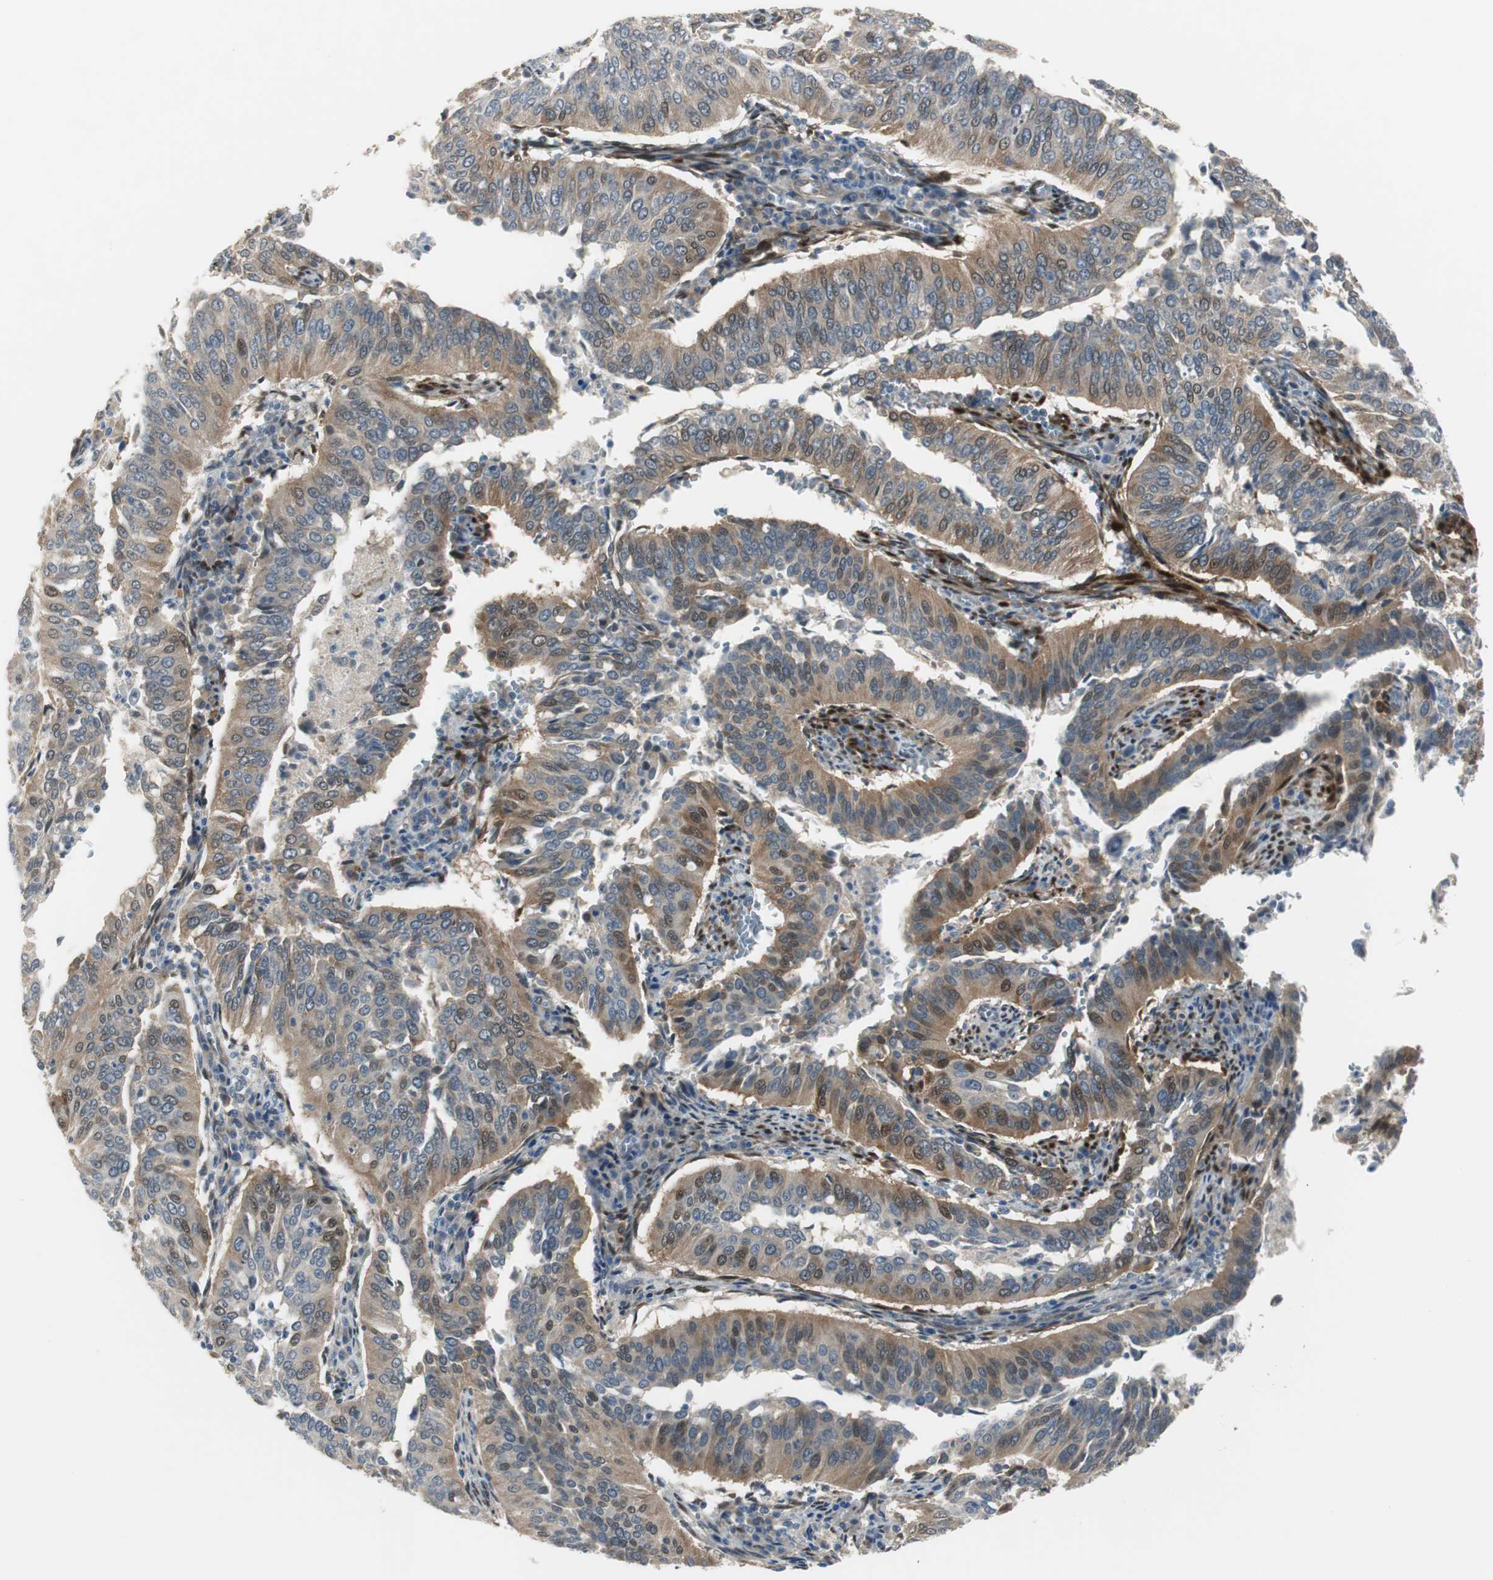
{"staining": {"intensity": "moderate", "quantity": "25%-75%", "location": "cytoplasmic/membranous"}, "tissue": "cervical cancer", "cell_type": "Tumor cells", "image_type": "cancer", "snomed": [{"axis": "morphology", "description": "Squamous cell carcinoma, NOS"}, {"axis": "topography", "description": "Cervix"}], "caption": "This image reveals immunohistochemistry staining of cervical cancer (squamous cell carcinoma), with medium moderate cytoplasmic/membranous staining in about 25%-75% of tumor cells.", "gene": "FHL2", "patient": {"sex": "female", "age": 39}}